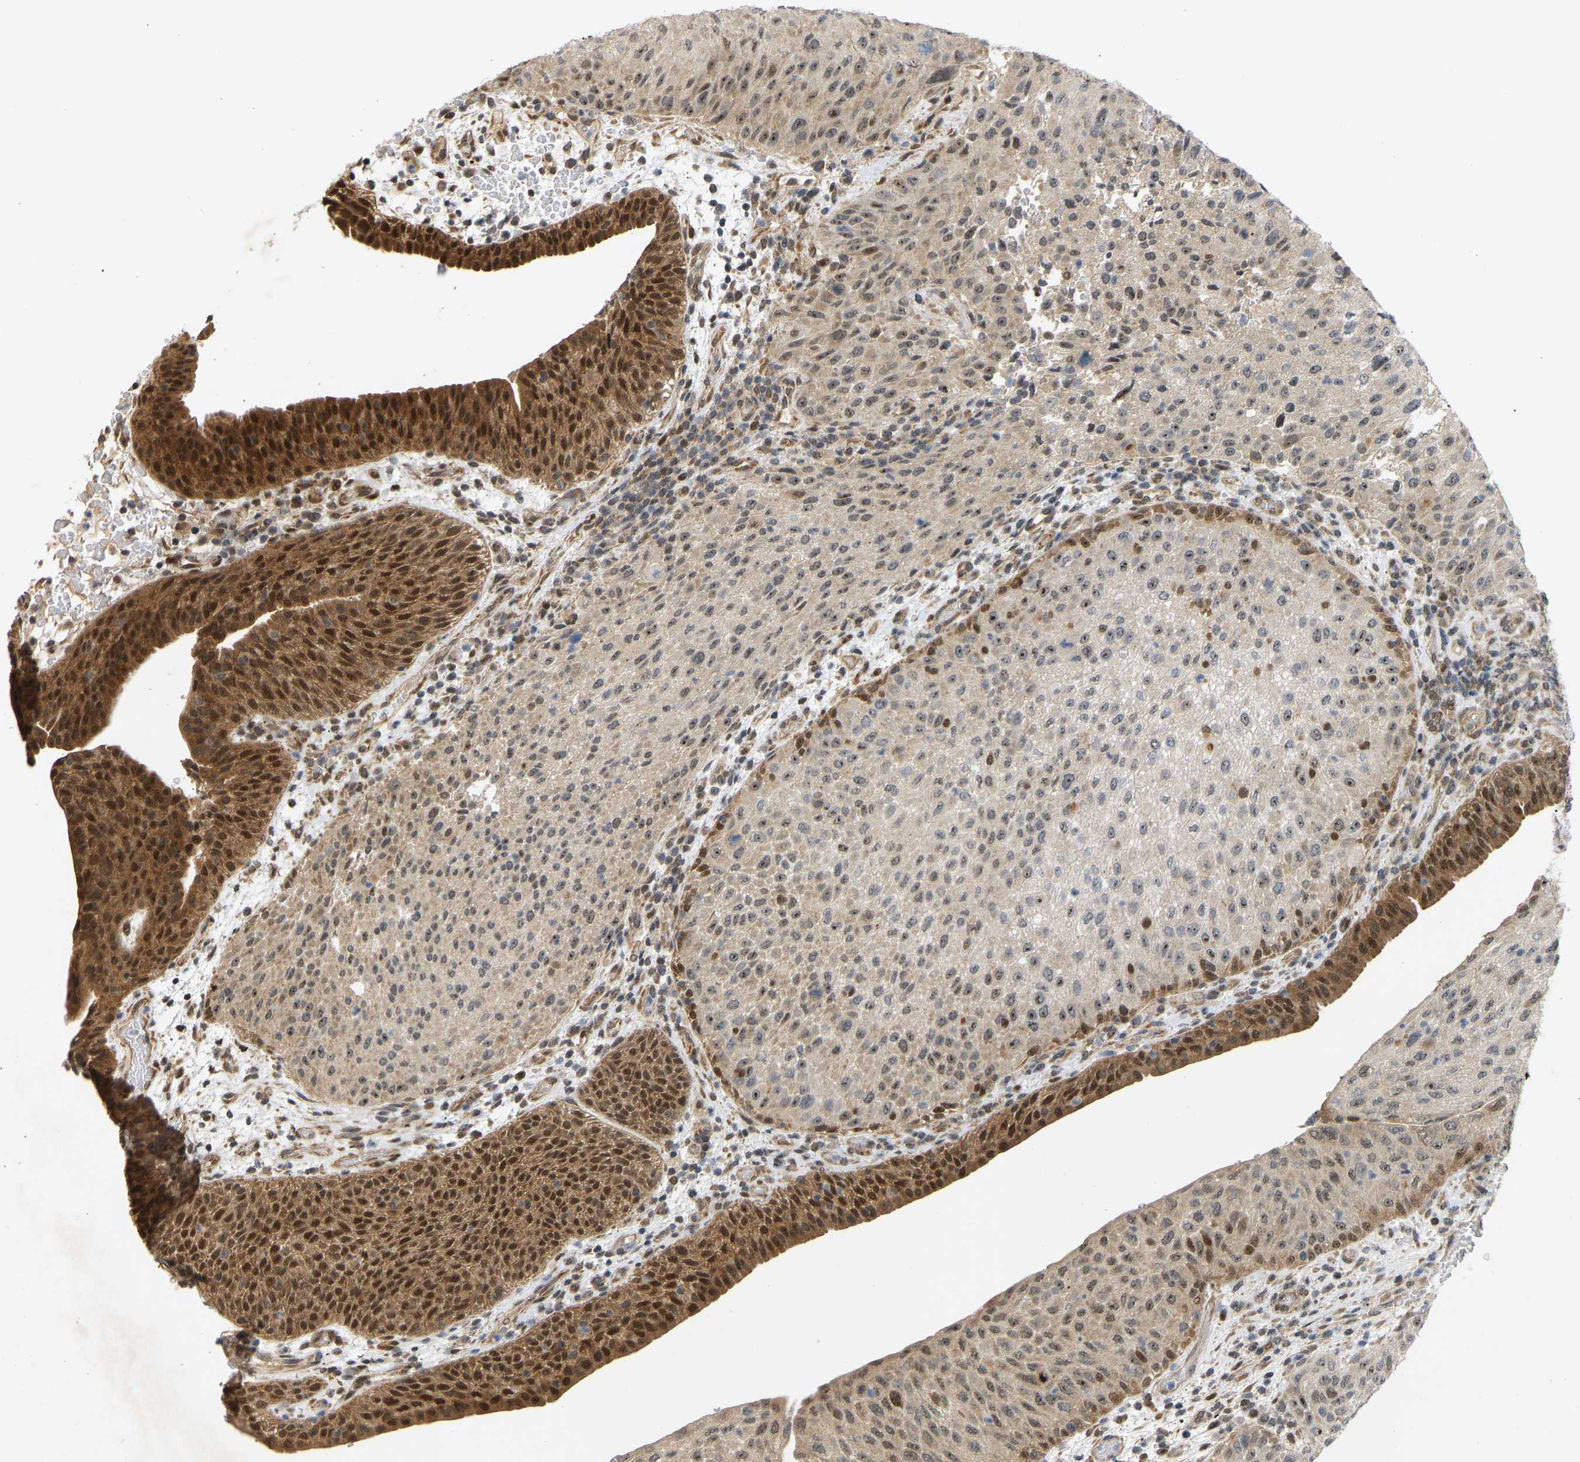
{"staining": {"intensity": "moderate", "quantity": "25%-75%", "location": "cytoplasmic/membranous,nuclear"}, "tissue": "urothelial cancer", "cell_type": "Tumor cells", "image_type": "cancer", "snomed": [{"axis": "morphology", "description": "Urothelial carcinoma, Low grade"}, {"axis": "morphology", "description": "Urothelial carcinoma, High grade"}, {"axis": "topography", "description": "Urinary bladder"}], "caption": "The histopathology image shows a brown stain indicating the presence of a protein in the cytoplasmic/membranous and nuclear of tumor cells in urothelial carcinoma (high-grade). The staining is performed using DAB brown chromogen to label protein expression. The nuclei are counter-stained blue using hematoxylin.", "gene": "BAG1", "patient": {"sex": "male", "age": 35}}